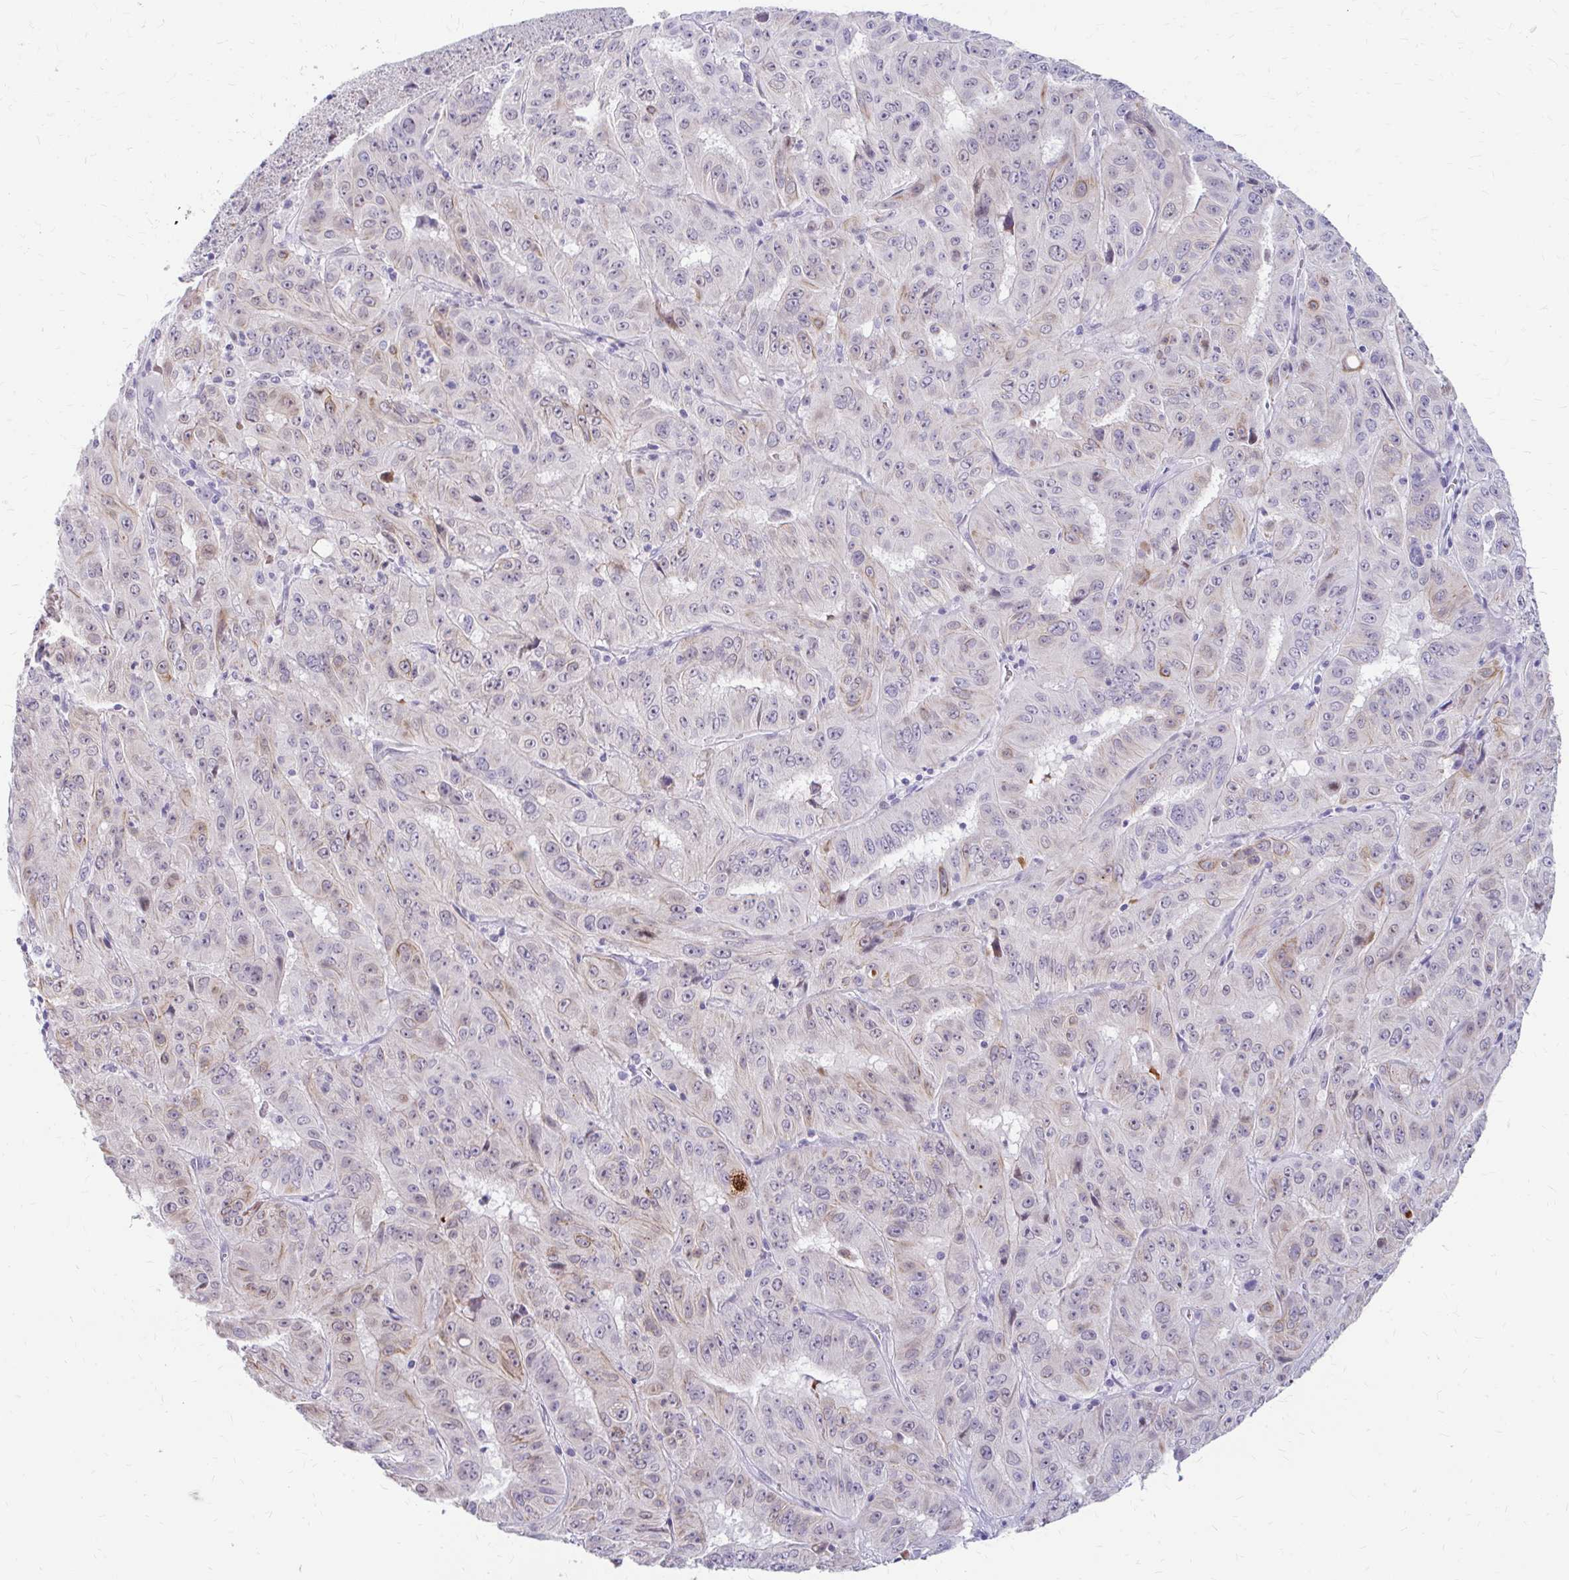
{"staining": {"intensity": "moderate", "quantity": "<25%", "location": "cytoplasmic/membranous,nuclear"}, "tissue": "pancreatic cancer", "cell_type": "Tumor cells", "image_type": "cancer", "snomed": [{"axis": "morphology", "description": "Adenocarcinoma, NOS"}, {"axis": "topography", "description": "Pancreas"}], "caption": "Protein expression analysis of pancreatic cancer (adenocarcinoma) demonstrates moderate cytoplasmic/membranous and nuclear expression in about <25% of tumor cells. (Brightfield microscopy of DAB IHC at high magnification).", "gene": "RGS16", "patient": {"sex": "male", "age": 63}}